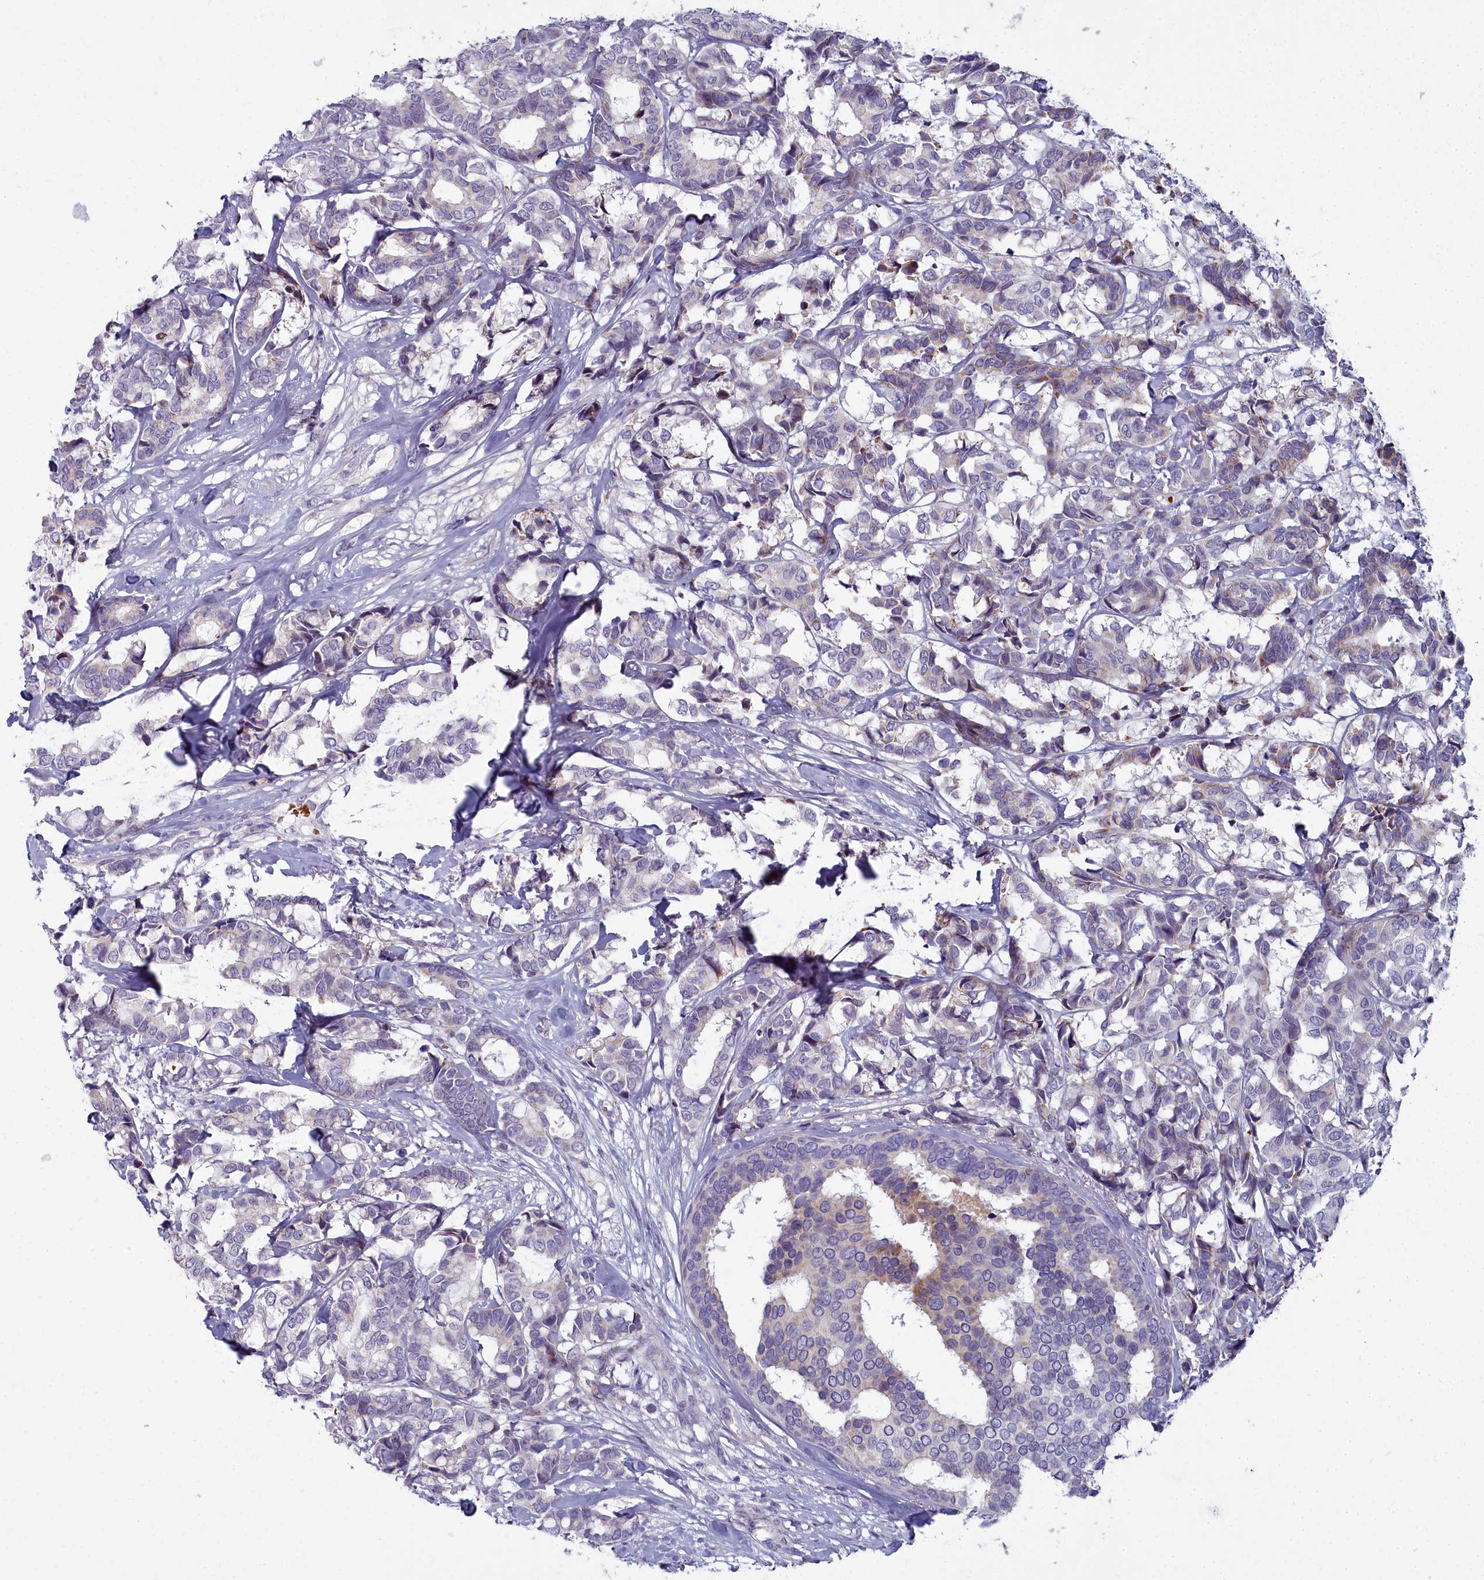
{"staining": {"intensity": "negative", "quantity": "none", "location": "none"}, "tissue": "breast cancer", "cell_type": "Tumor cells", "image_type": "cancer", "snomed": [{"axis": "morphology", "description": "Normal tissue, NOS"}, {"axis": "morphology", "description": "Duct carcinoma"}, {"axis": "topography", "description": "Breast"}], "caption": "Protein analysis of breast cancer displays no significant positivity in tumor cells.", "gene": "ARL15", "patient": {"sex": "female", "age": 87}}